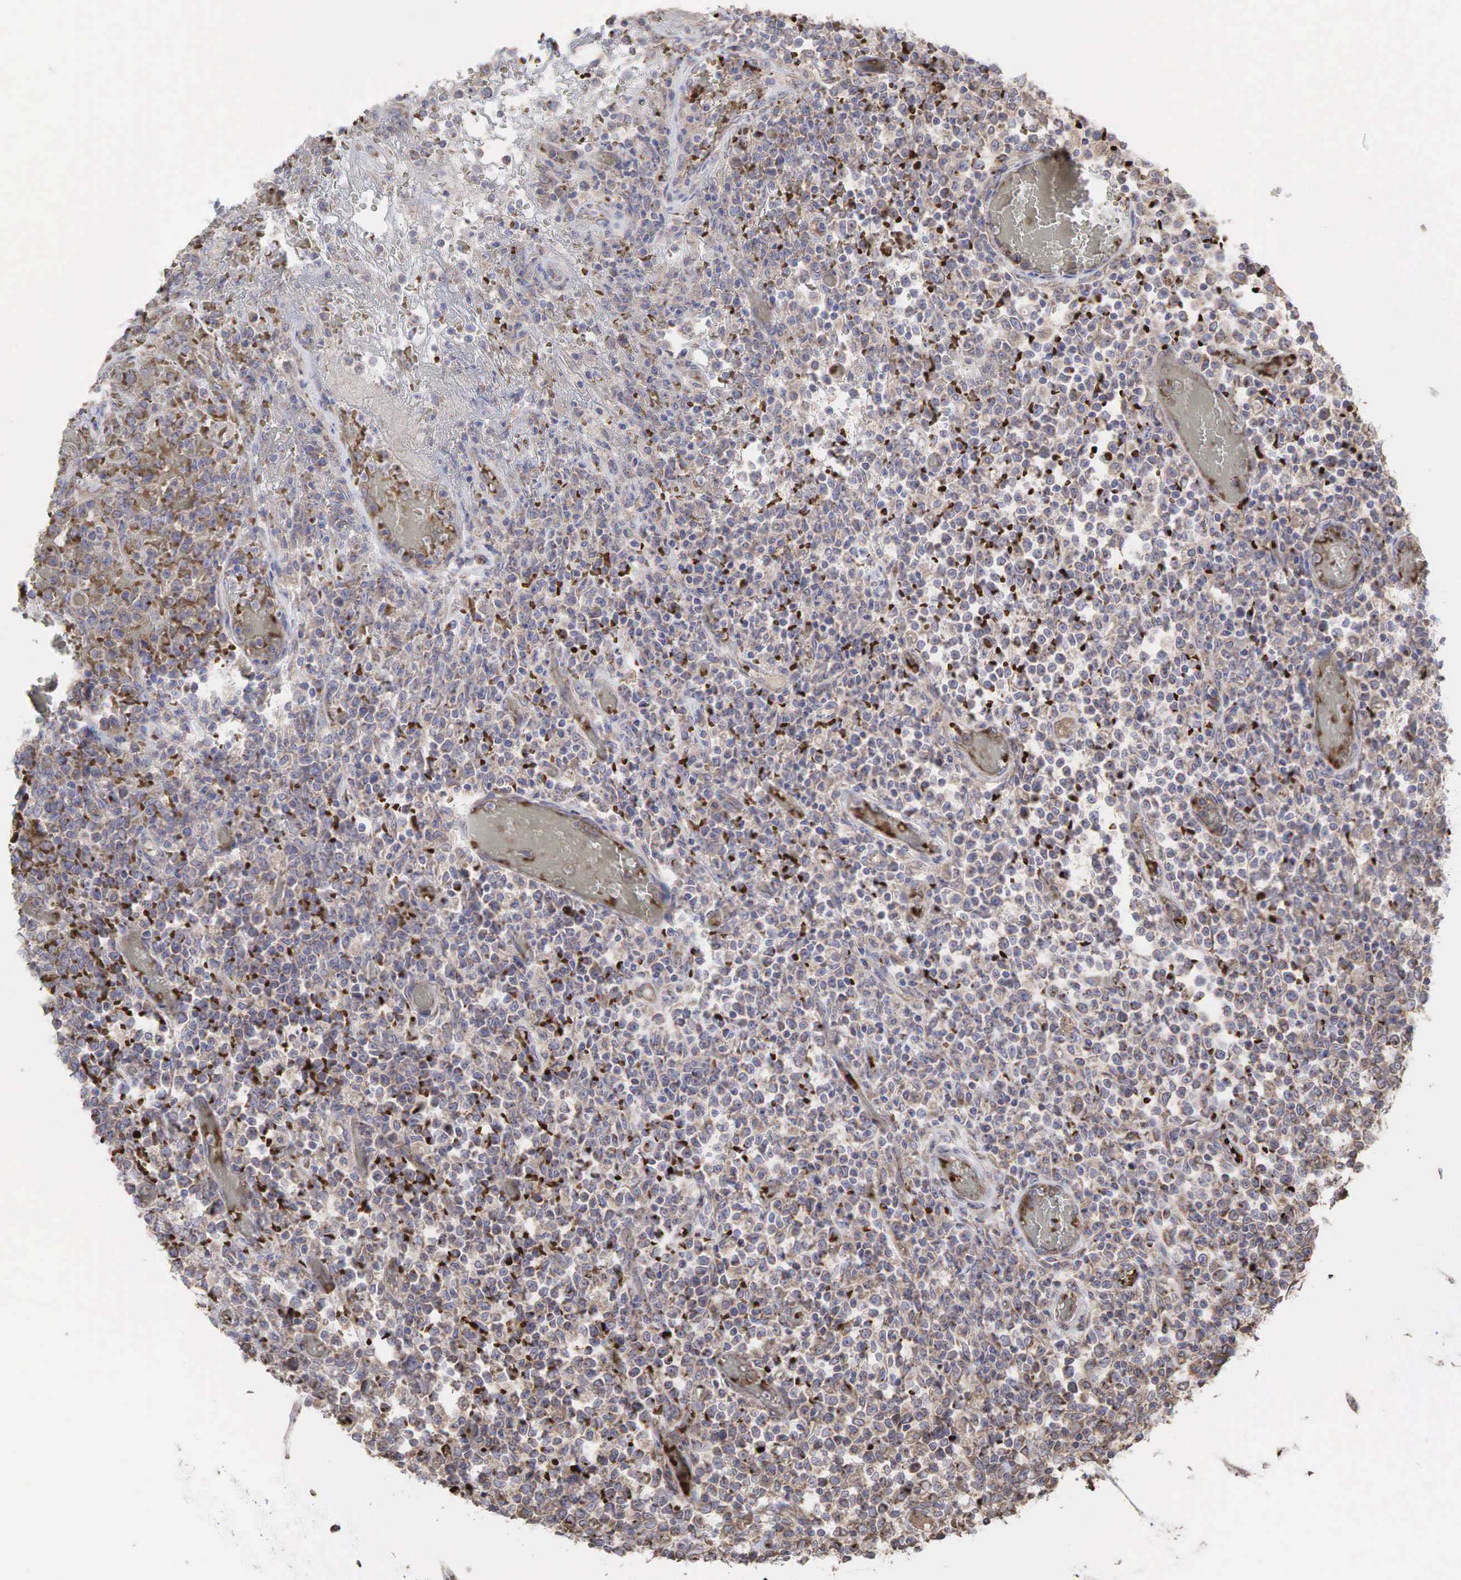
{"staining": {"intensity": "weak", "quantity": ">75%", "location": "cytoplasmic/membranous"}, "tissue": "lymphoma", "cell_type": "Tumor cells", "image_type": "cancer", "snomed": [{"axis": "morphology", "description": "Malignant lymphoma, non-Hodgkin's type, High grade"}, {"axis": "topography", "description": "Colon"}], "caption": "High-grade malignant lymphoma, non-Hodgkin's type was stained to show a protein in brown. There is low levels of weak cytoplasmic/membranous staining in approximately >75% of tumor cells.", "gene": "PABPC5", "patient": {"sex": "male", "age": 82}}